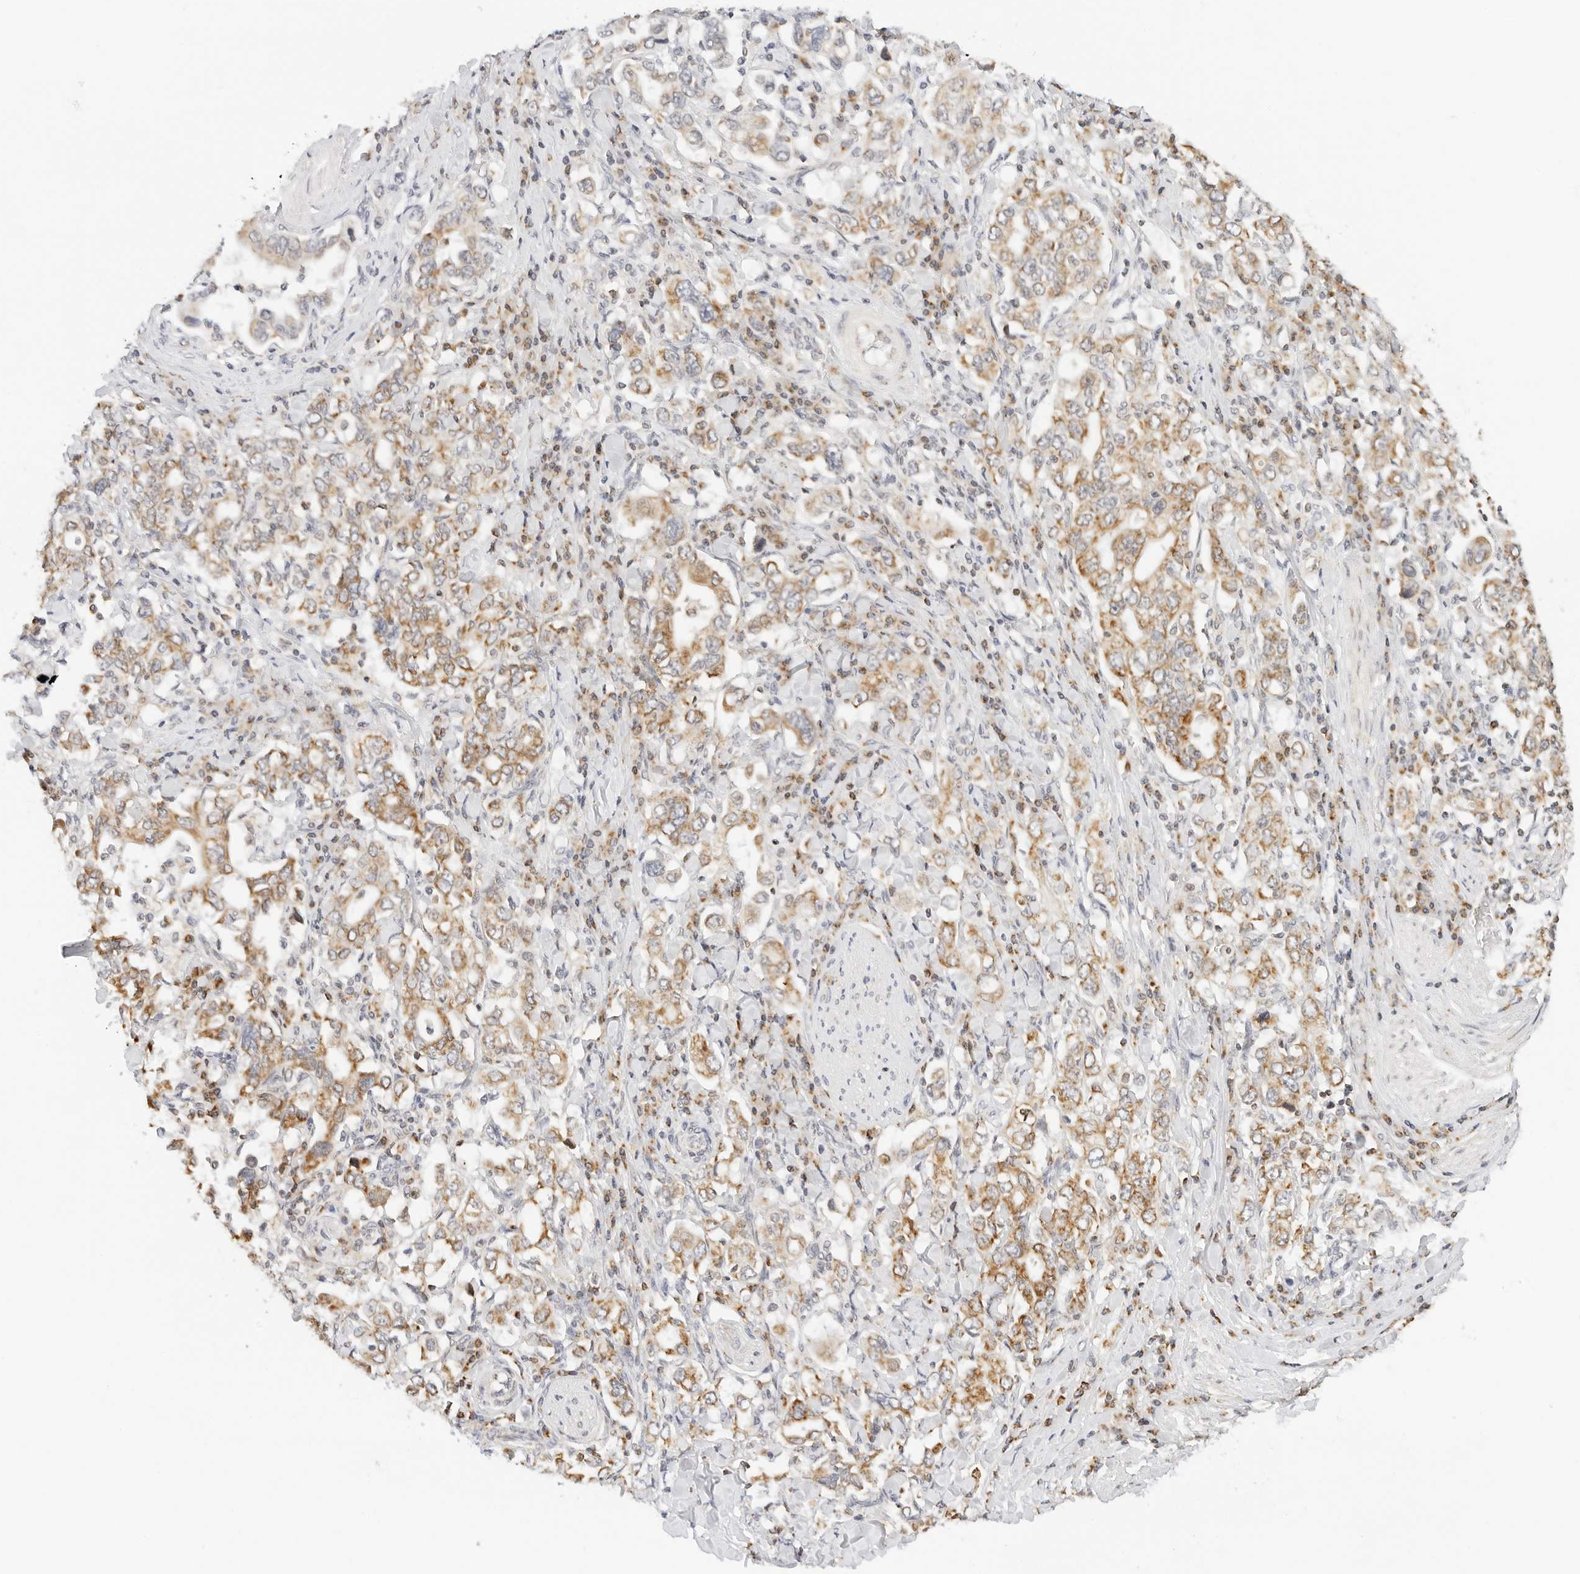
{"staining": {"intensity": "moderate", "quantity": ">75%", "location": "cytoplasmic/membranous"}, "tissue": "stomach cancer", "cell_type": "Tumor cells", "image_type": "cancer", "snomed": [{"axis": "morphology", "description": "Adenocarcinoma, NOS"}, {"axis": "topography", "description": "Stomach, upper"}], "caption": "A brown stain highlights moderate cytoplasmic/membranous staining of a protein in human stomach cancer (adenocarcinoma) tumor cells.", "gene": "ATL1", "patient": {"sex": "male", "age": 62}}